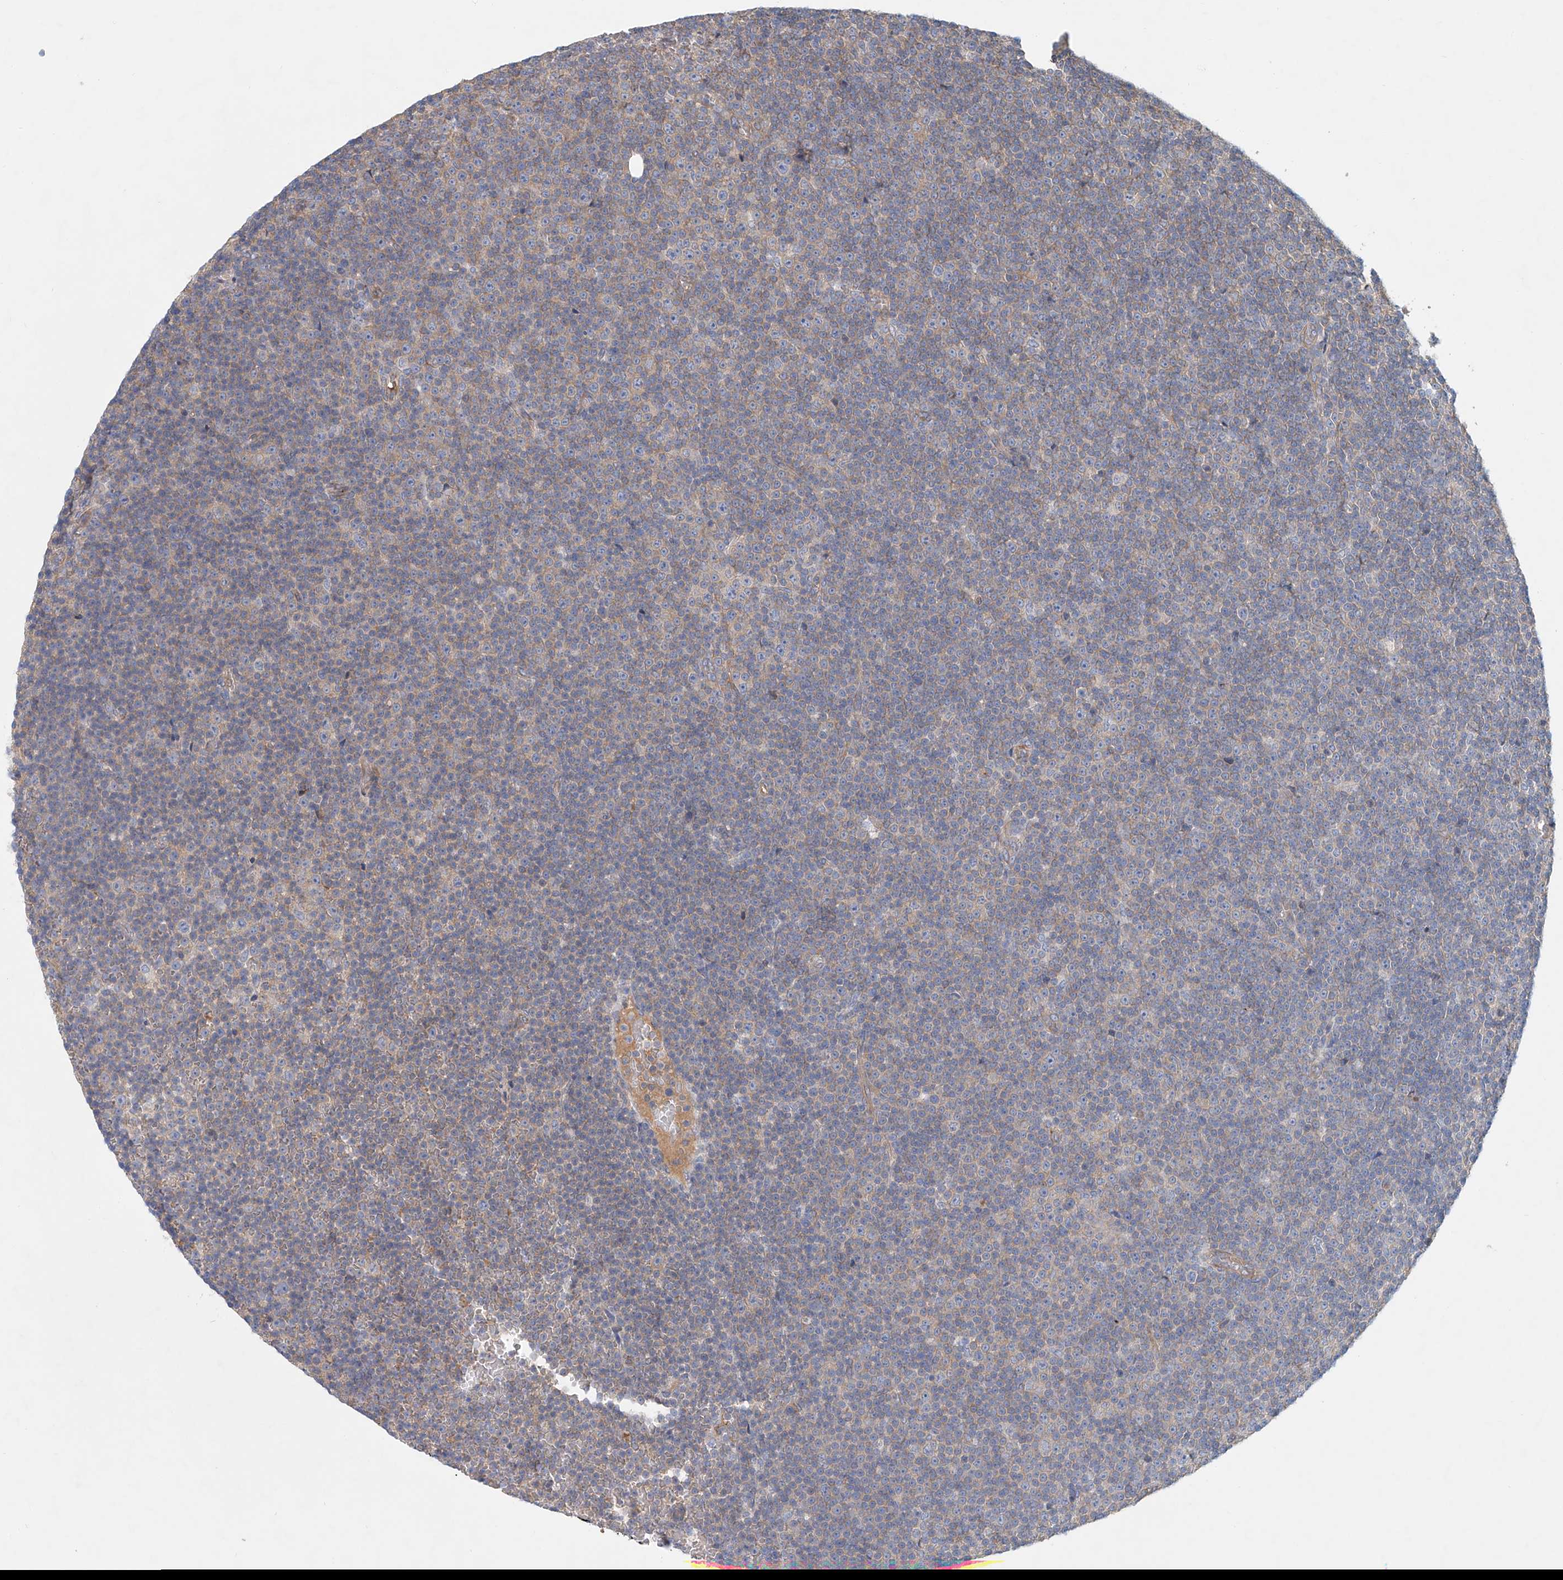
{"staining": {"intensity": "negative", "quantity": "none", "location": "none"}, "tissue": "lymphoma", "cell_type": "Tumor cells", "image_type": "cancer", "snomed": [{"axis": "morphology", "description": "Malignant lymphoma, non-Hodgkin's type, Low grade"}, {"axis": "topography", "description": "Lymph node"}], "caption": "Immunohistochemical staining of human low-grade malignant lymphoma, non-Hodgkin's type displays no significant positivity in tumor cells. Nuclei are stained in blue.", "gene": "FRYL", "patient": {"sex": "female", "age": 67}}